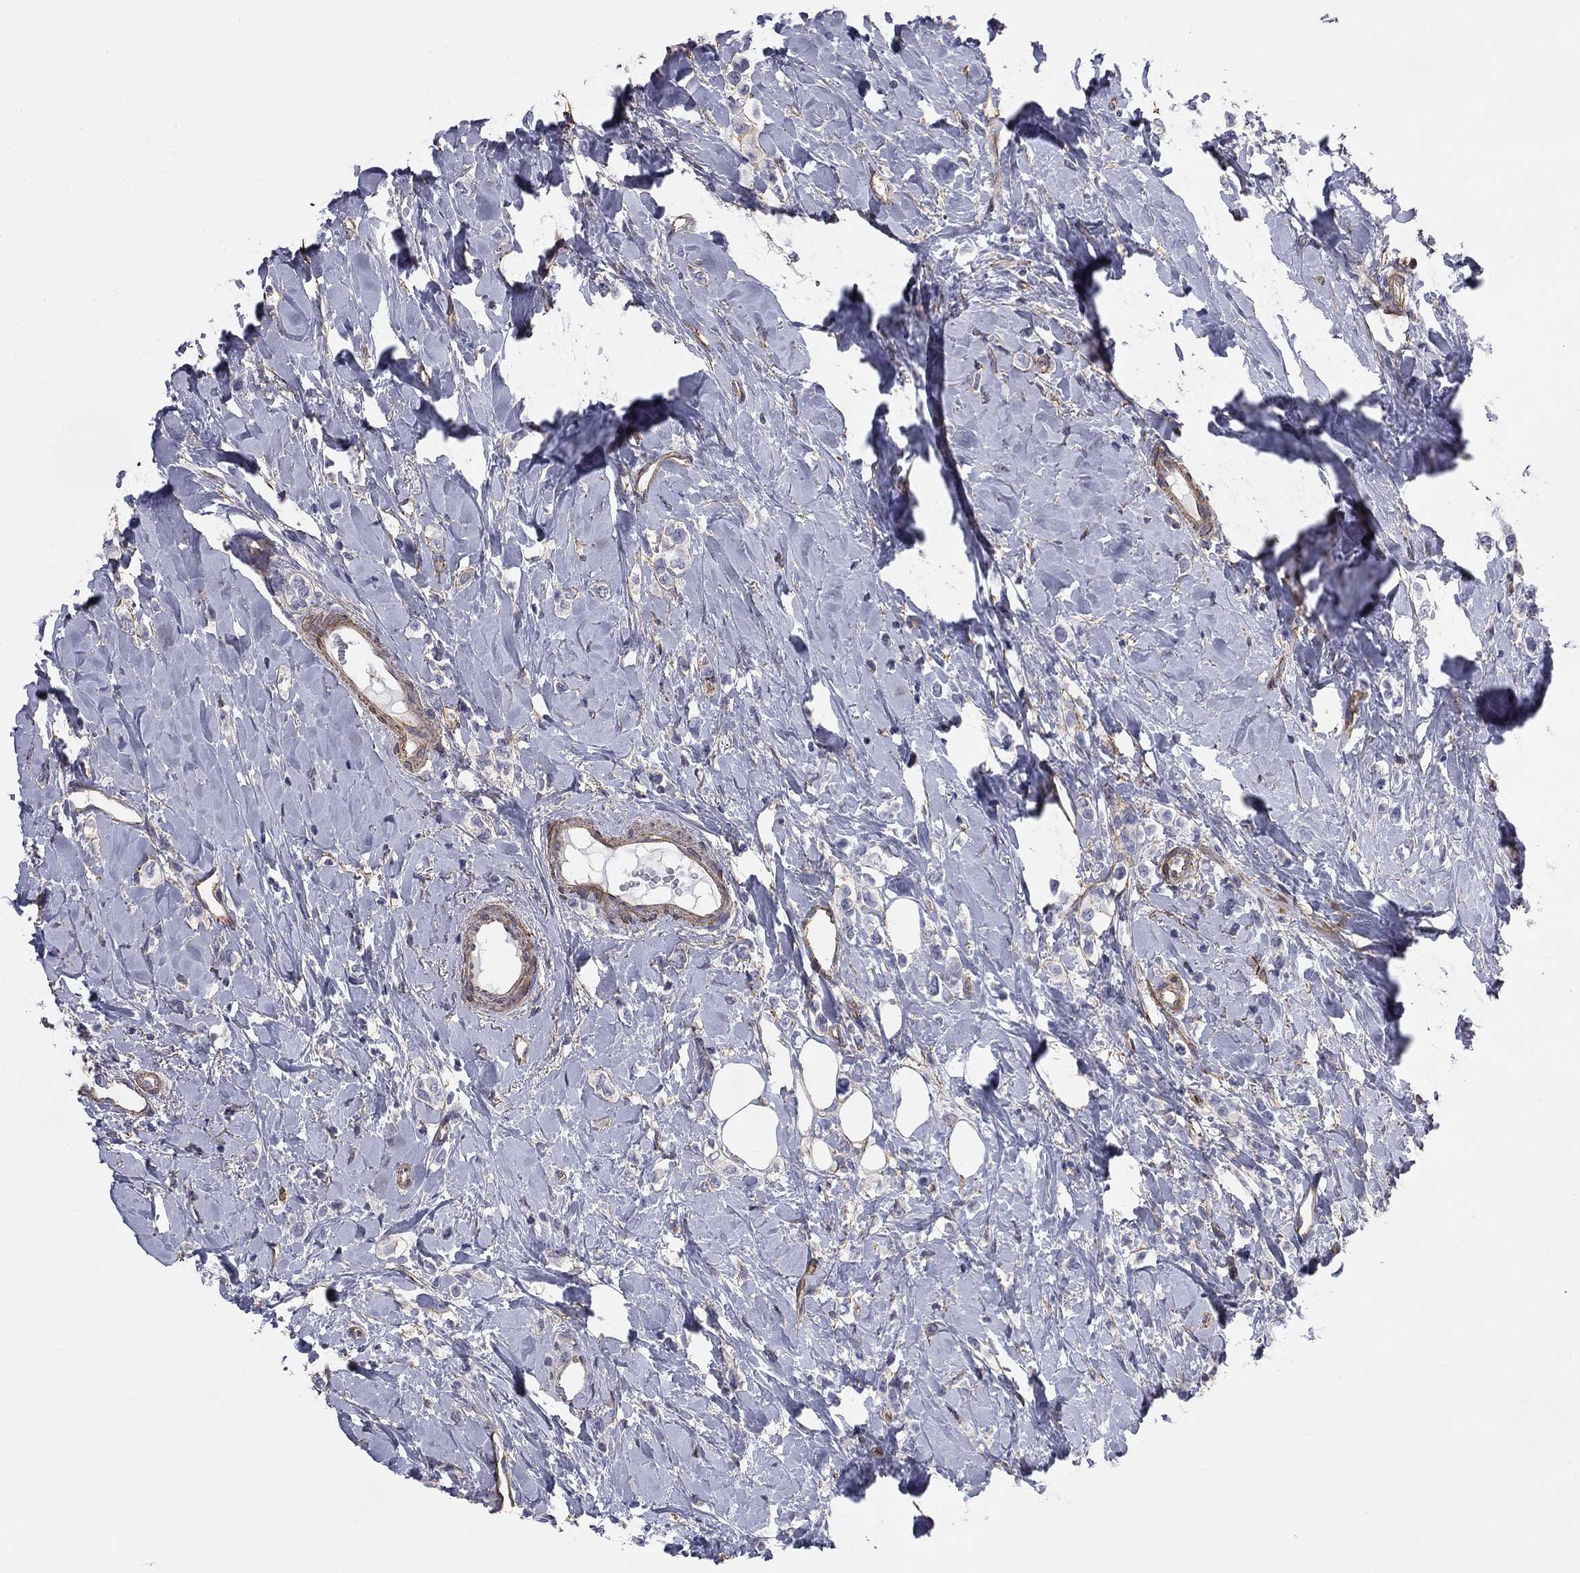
{"staining": {"intensity": "negative", "quantity": "none", "location": "none"}, "tissue": "breast cancer", "cell_type": "Tumor cells", "image_type": "cancer", "snomed": [{"axis": "morphology", "description": "Lobular carcinoma"}, {"axis": "topography", "description": "Breast"}], "caption": "DAB (3,3'-diaminobenzidine) immunohistochemical staining of breast cancer (lobular carcinoma) reveals no significant expression in tumor cells.", "gene": "TCHH", "patient": {"sex": "female", "age": 66}}